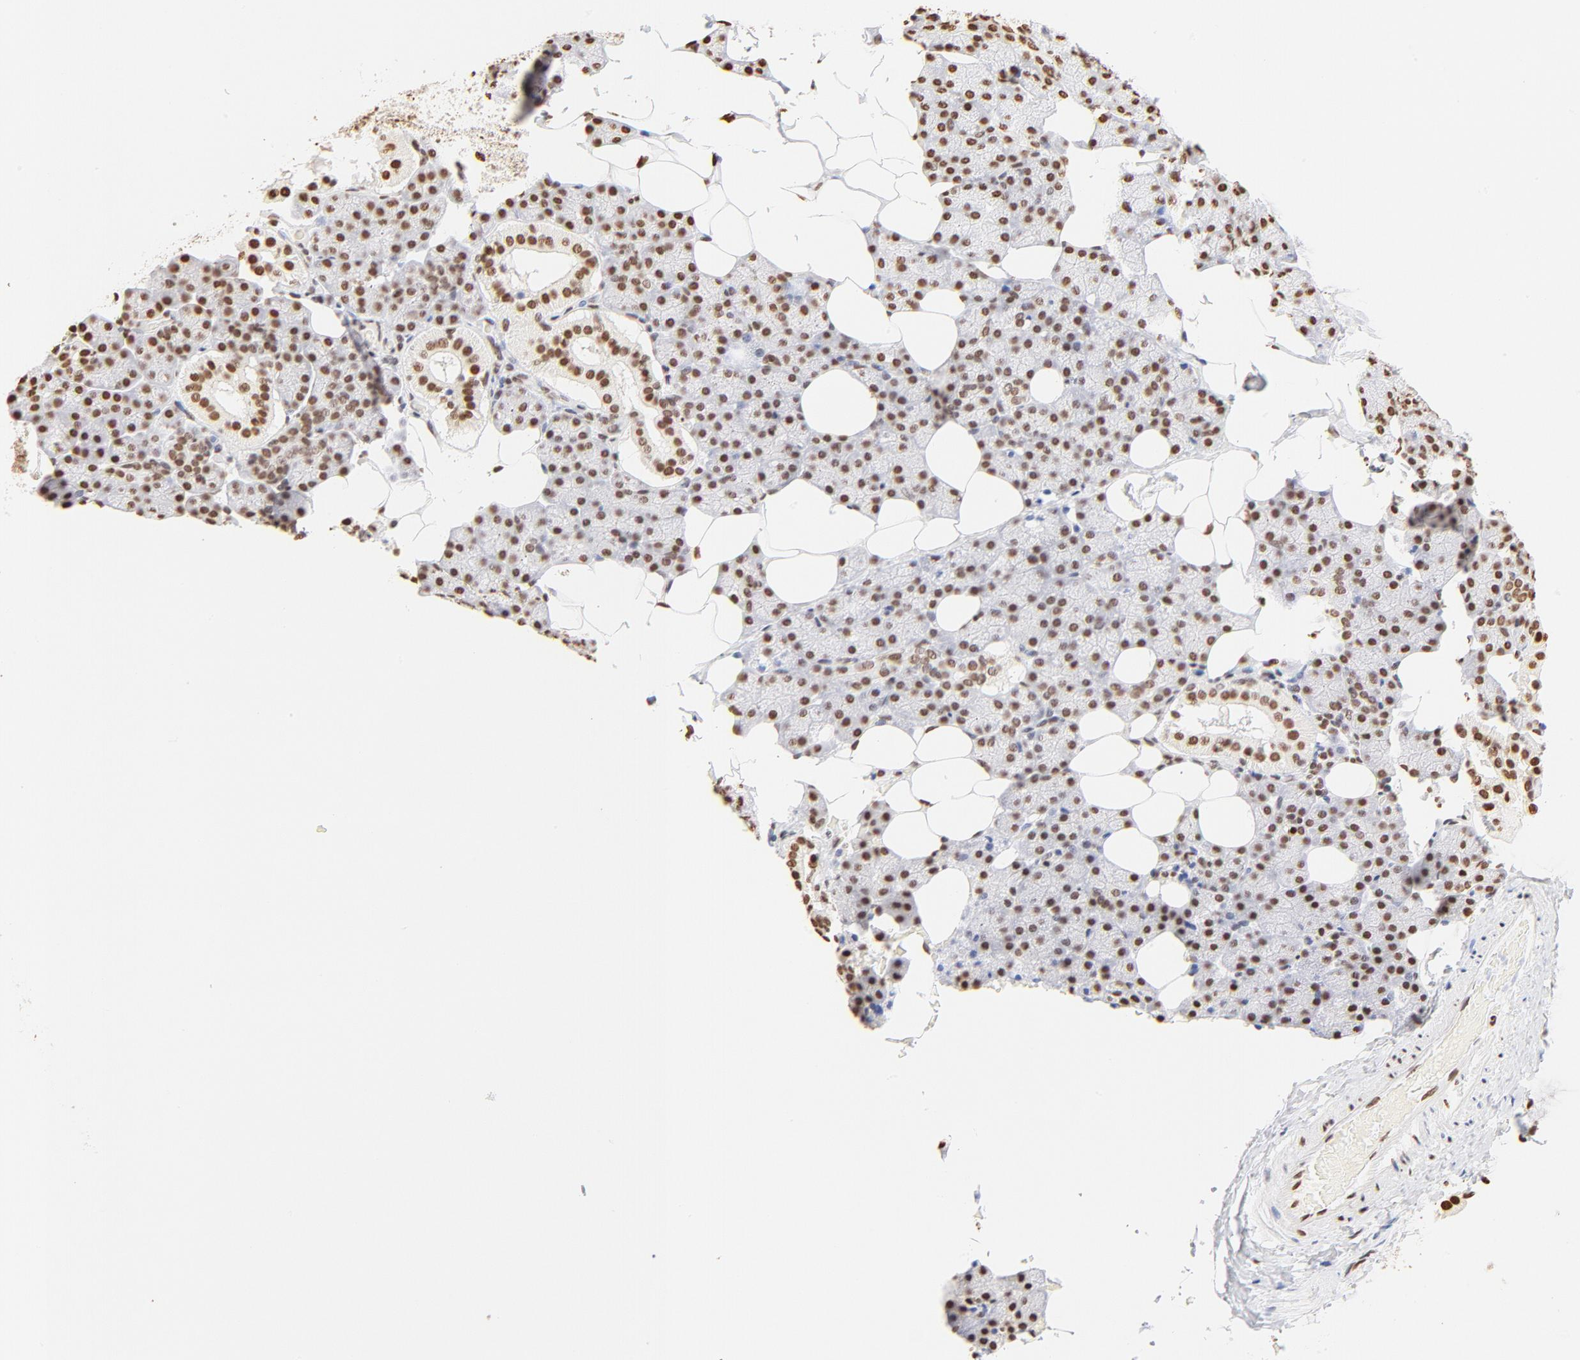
{"staining": {"intensity": "strong", "quantity": ">75%", "location": "nuclear"}, "tissue": "salivary gland", "cell_type": "Glandular cells", "image_type": "normal", "snomed": [{"axis": "morphology", "description": "Normal tissue, NOS"}, {"axis": "topography", "description": "Lymph node"}, {"axis": "topography", "description": "Salivary gland"}], "caption": "The photomicrograph reveals immunohistochemical staining of benign salivary gland. There is strong nuclear expression is appreciated in about >75% of glandular cells.", "gene": "ZNF540", "patient": {"sex": "male", "age": 8}}